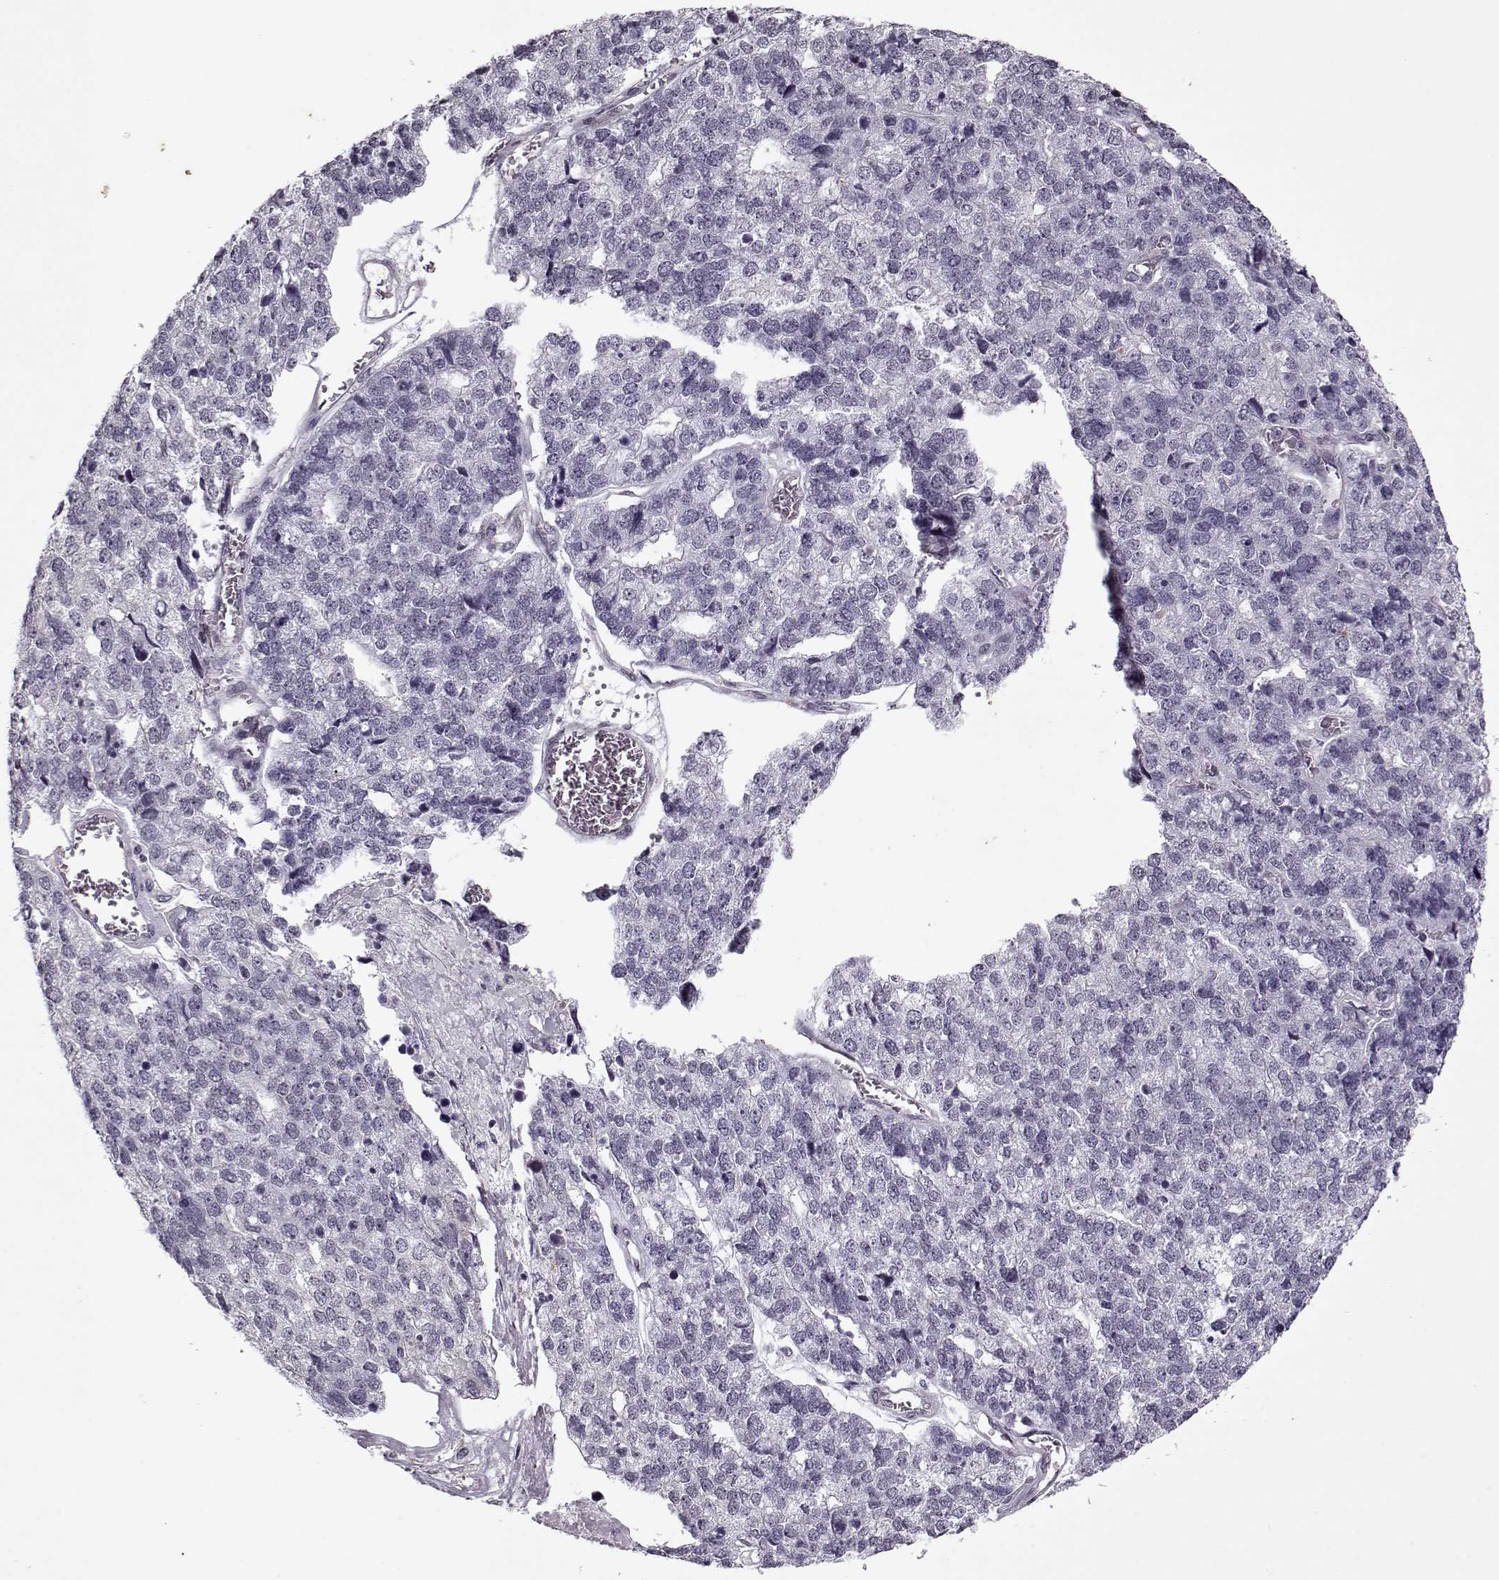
{"staining": {"intensity": "negative", "quantity": "none", "location": "none"}, "tissue": "stomach cancer", "cell_type": "Tumor cells", "image_type": "cancer", "snomed": [{"axis": "morphology", "description": "Adenocarcinoma, NOS"}, {"axis": "topography", "description": "Stomach"}], "caption": "Immunohistochemical staining of human stomach cancer reveals no significant positivity in tumor cells. (DAB (3,3'-diaminobenzidine) immunohistochemistry with hematoxylin counter stain).", "gene": "KRT9", "patient": {"sex": "male", "age": 69}}